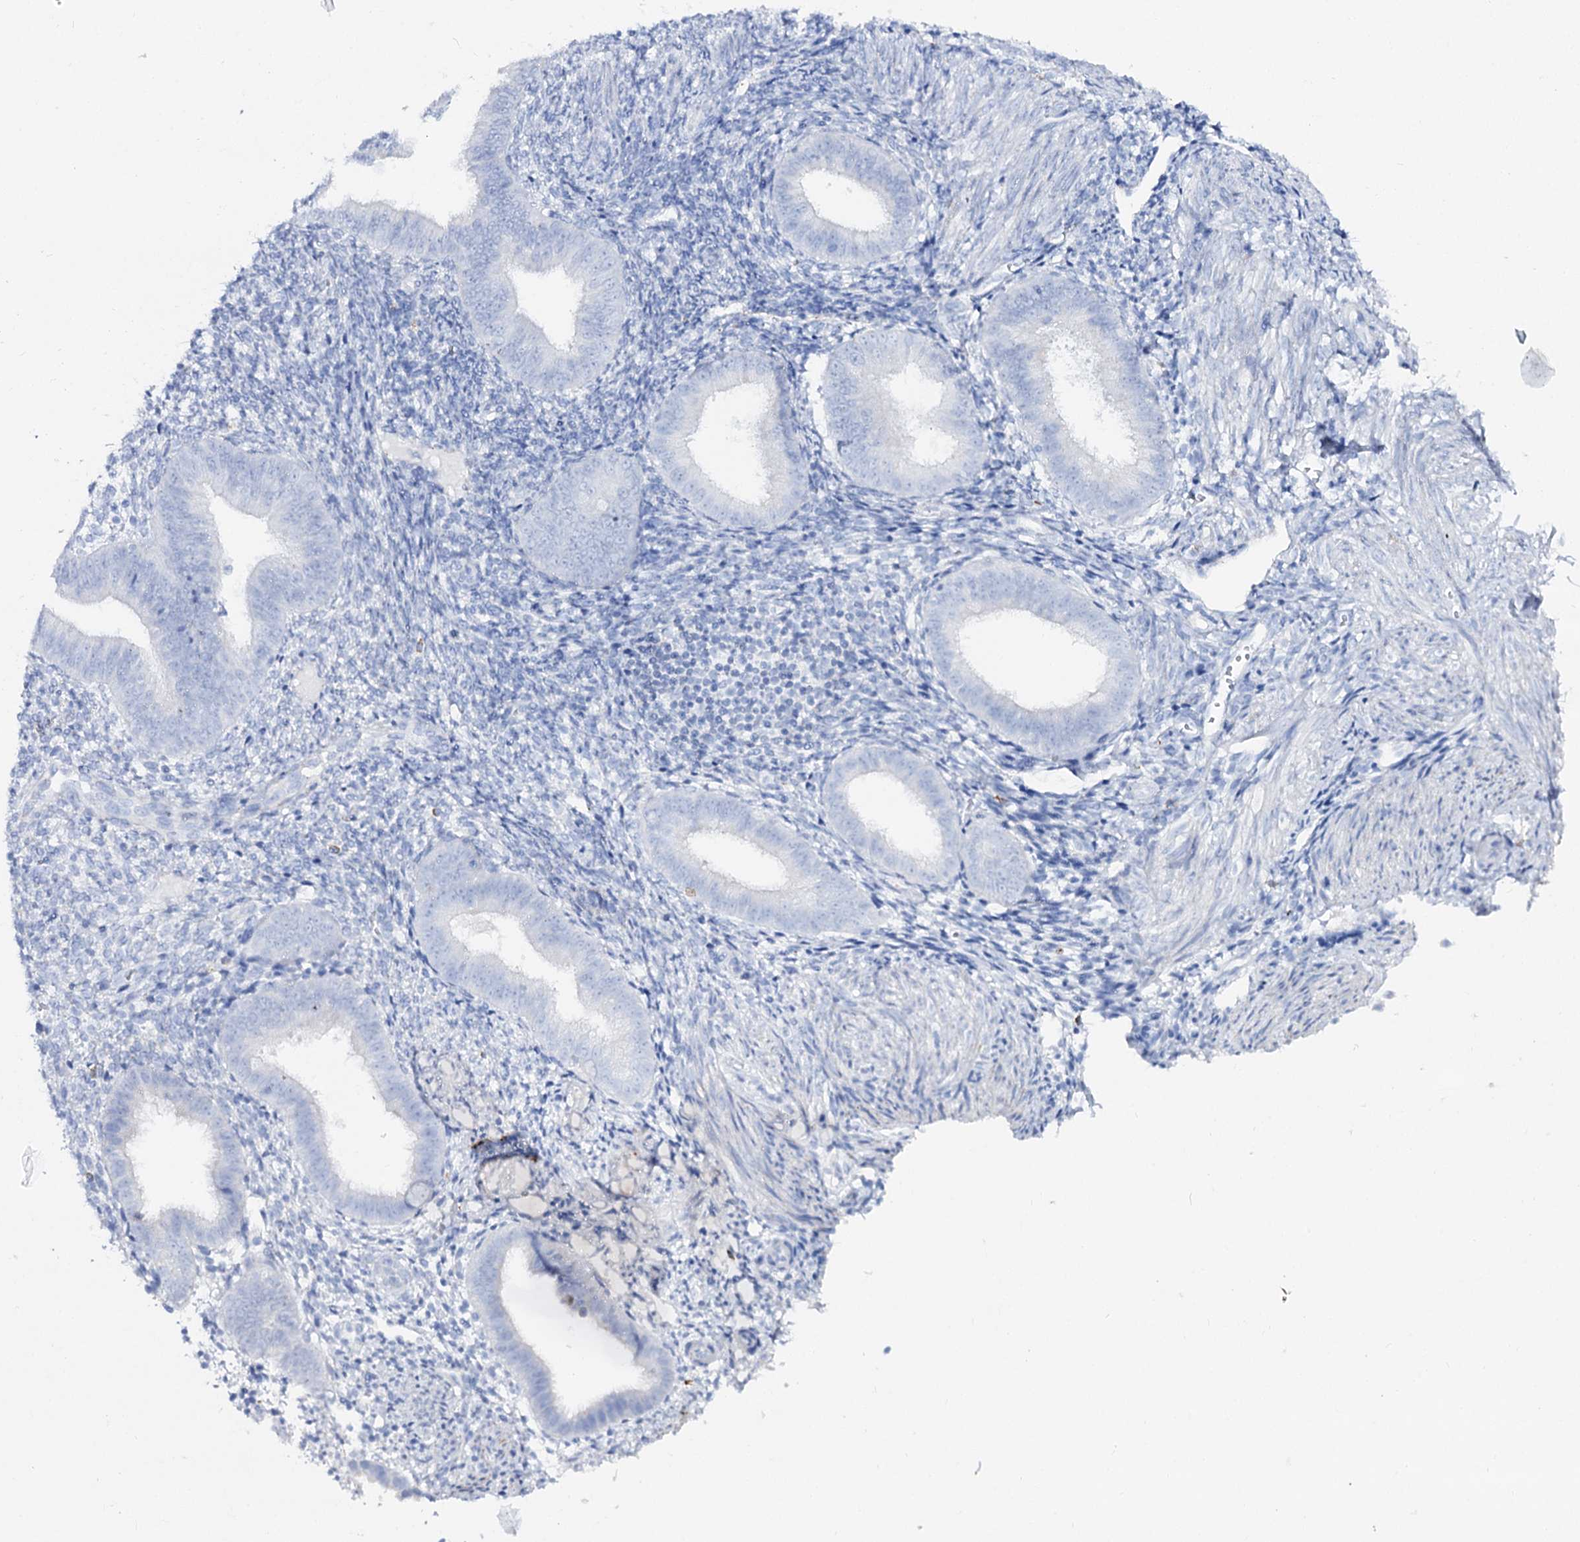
{"staining": {"intensity": "negative", "quantity": "none", "location": "none"}, "tissue": "endometrium", "cell_type": "Cells in endometrial stroma", "image_type": "normal", "snomed": [{"axis": "morphology", "description": "Normal tissue, NOS"}, {"axis": "topography", "description": "Uterus"}, {"axis": "topography", "description": "Endometrium"}], "caption": "Immunohistochemistry photomicrograph of unremarkable endometrium: endometrium stained with DAB shows no significant protein staining in cells in endometrial stroma.", "gene": "SLC3A1", "patient": {"sex": "female", "age": 48}}